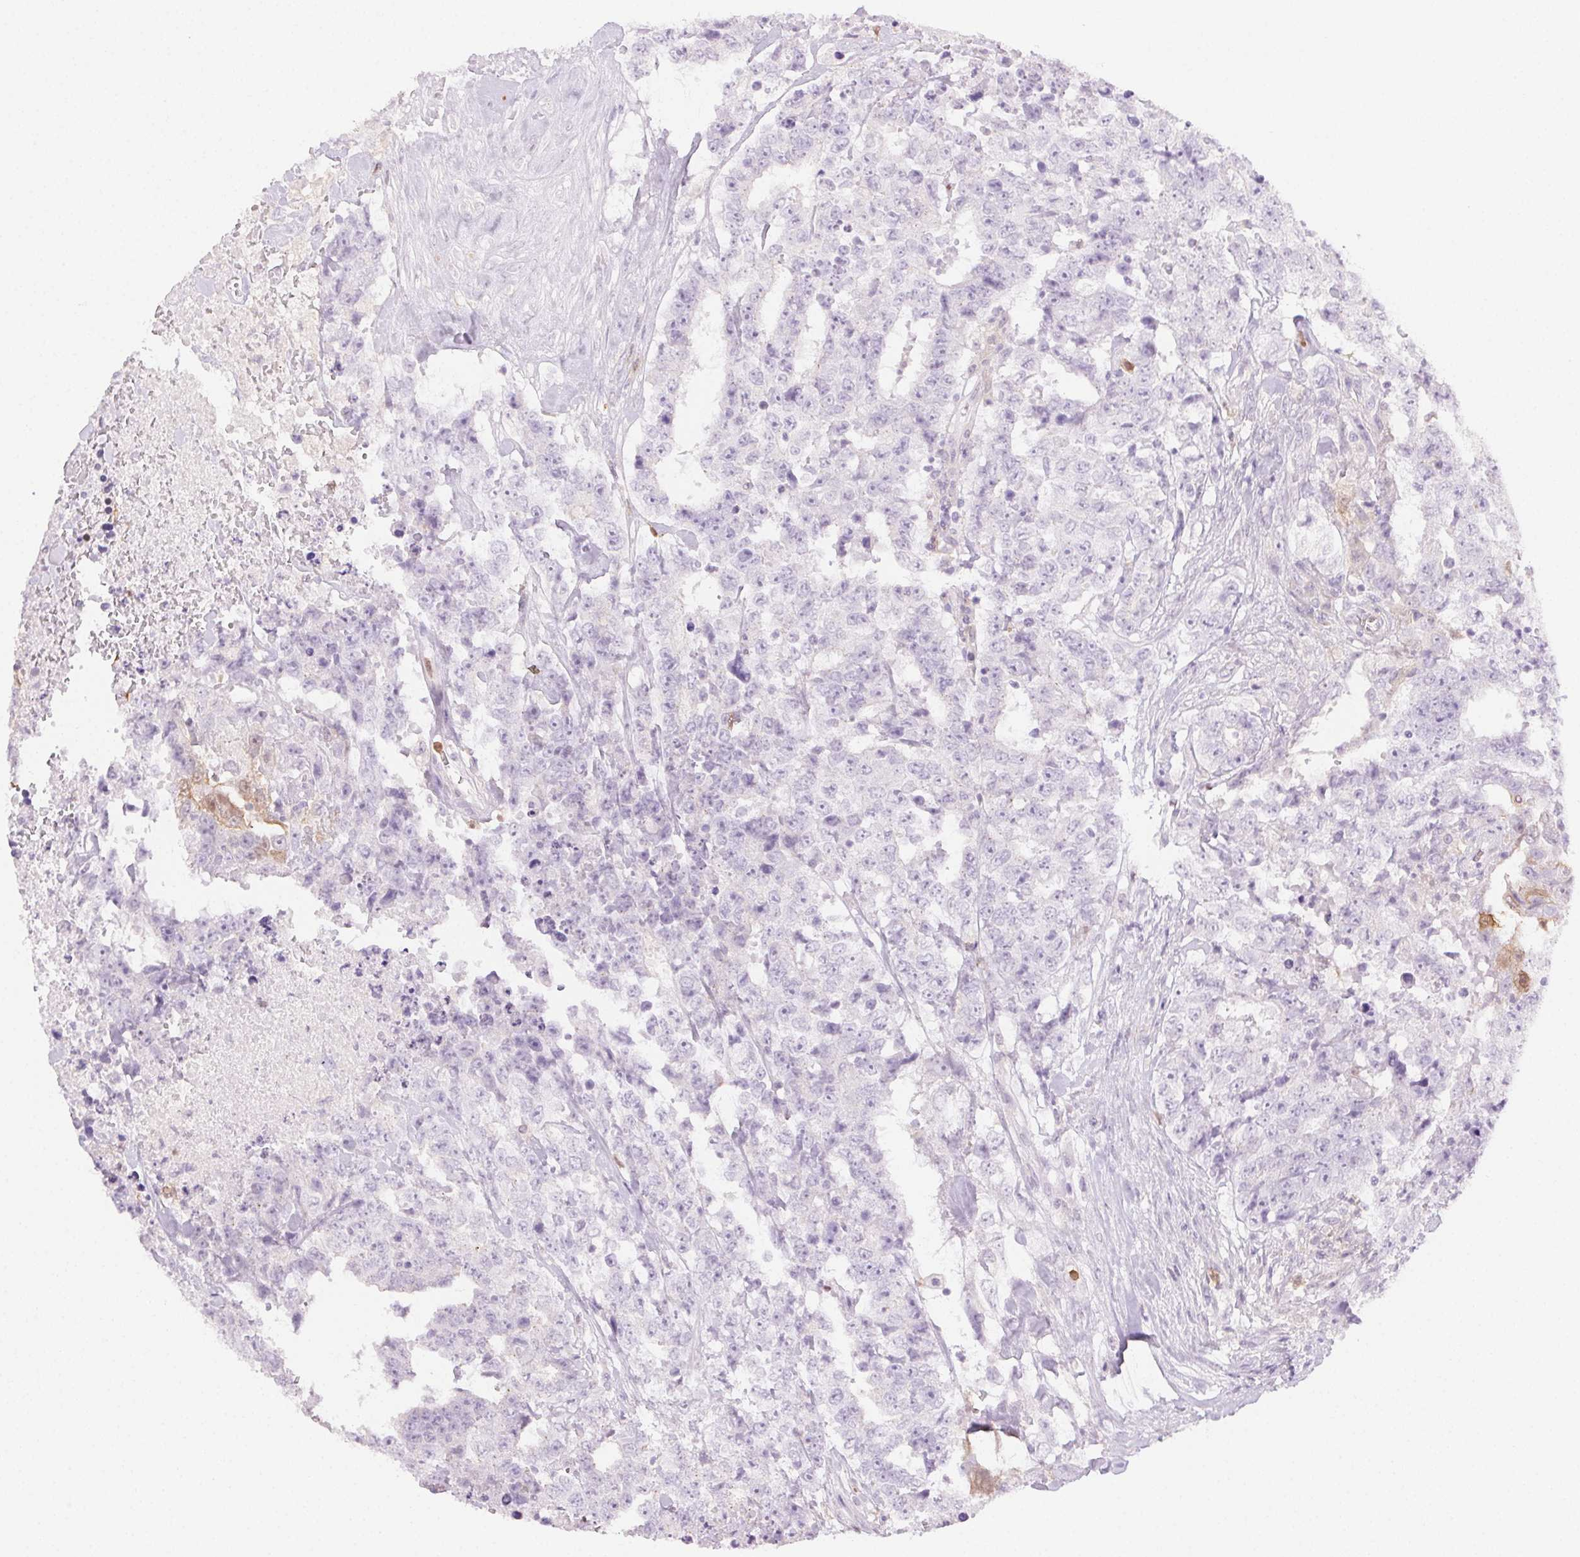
{"staining": {"intensity": "negative", "quantity": "none", "location": "none"}, "tissue": "testis cancer", "cell_type": "Tumor cells", "image_type": "cancer", "snomed": [{"axis": "morphology", "description": "Carcinoma, Embryonal, NOS"}, {"axis": "topography", "description": "Testis"}], "caption": "A high-resolution histopathology image shows immunohistochemistry (IHC) staining of testis cancer (embryonal carcinoma), which shows no significant staining in tumor cells.", "gene": "TMEM45A", "patient": {"sex": "male", "age": 24}}